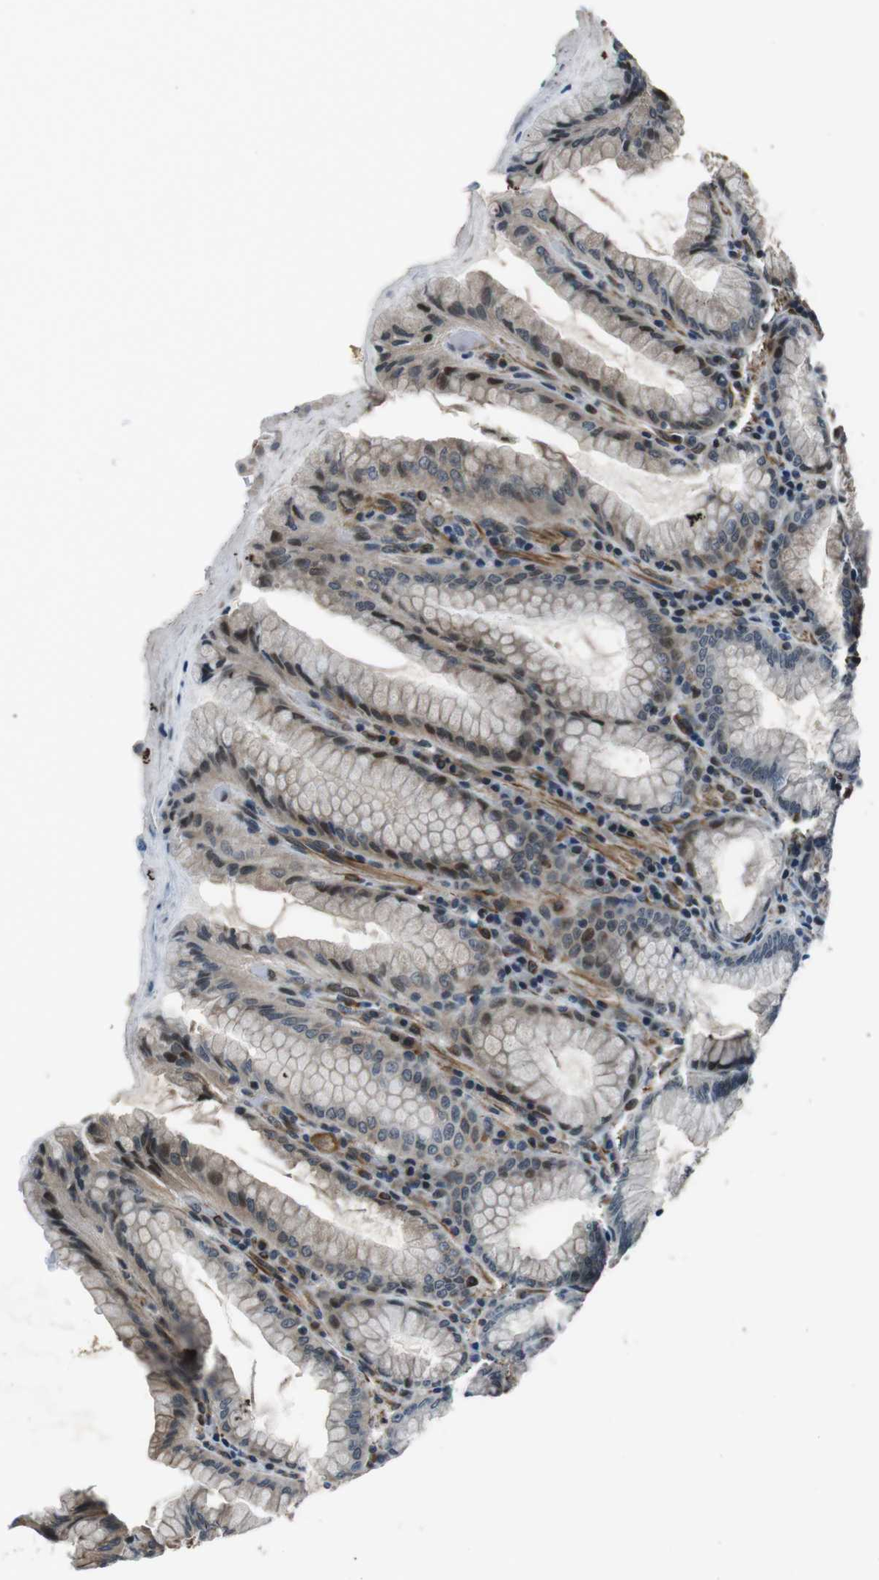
{"staining": {"intensity": "moderate", "quantity": "<25%", "location": "nuclear"}, "tissue": "stomach", "cell_type": "Glandular cells", "image_type": "normal", "snomed": [{"axis": "morphology", "description": "Normal tissue, NOS"}, {"axis": "topography", "description": "Stomach, lower"}], "caption": "Normal stomach was stained to show a protein in brown. There is low levels of moderate nuclear expression in approximately <25% of glandular cells.", "gene": "LRRC49", "patient": {"sex": "female", "age": 76}}